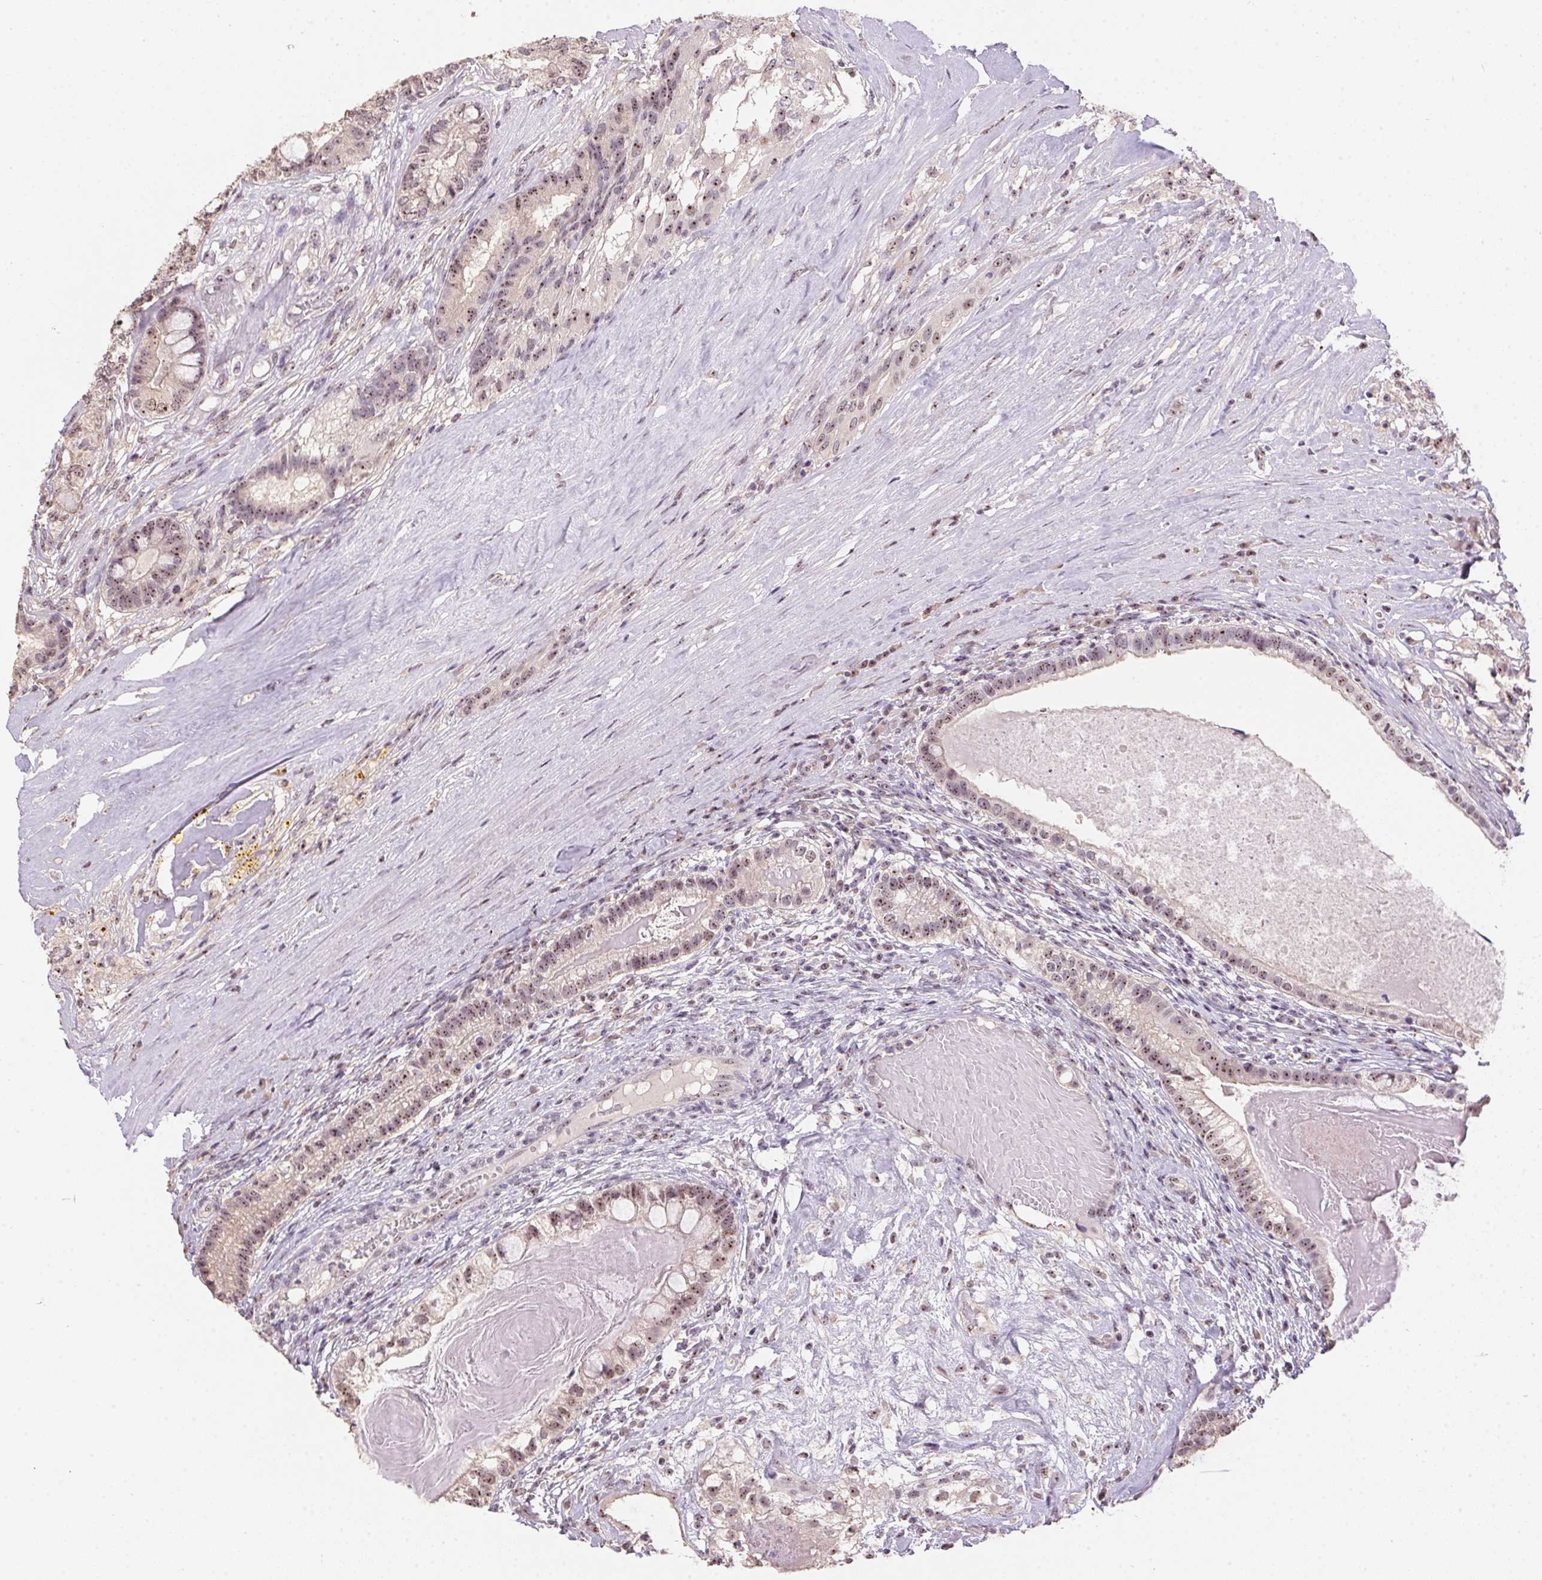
{"staining": {"intensity": "moderate", "quantity": ">75%", "location": "nuclear"}, "tissue": "testis cancer", "cell_type": "Tumor cells", "image_type": "cancer", "snomed": [{"axis": "morphology", "description": "Seminoma, NOS"}, {"axis": "morphology", "description": "Carcinoma, Embryonal, NOS"}, {"axis": "topography", "description": "Testis"}], "caption": "This photomicrograph demonstrates IHC staining of seminoma (testis), with medium moderate nuclear expression in approximately >75% of tumor cells.", "gene": "BATF2", "patient": {"sex": "male", "age": 41}}